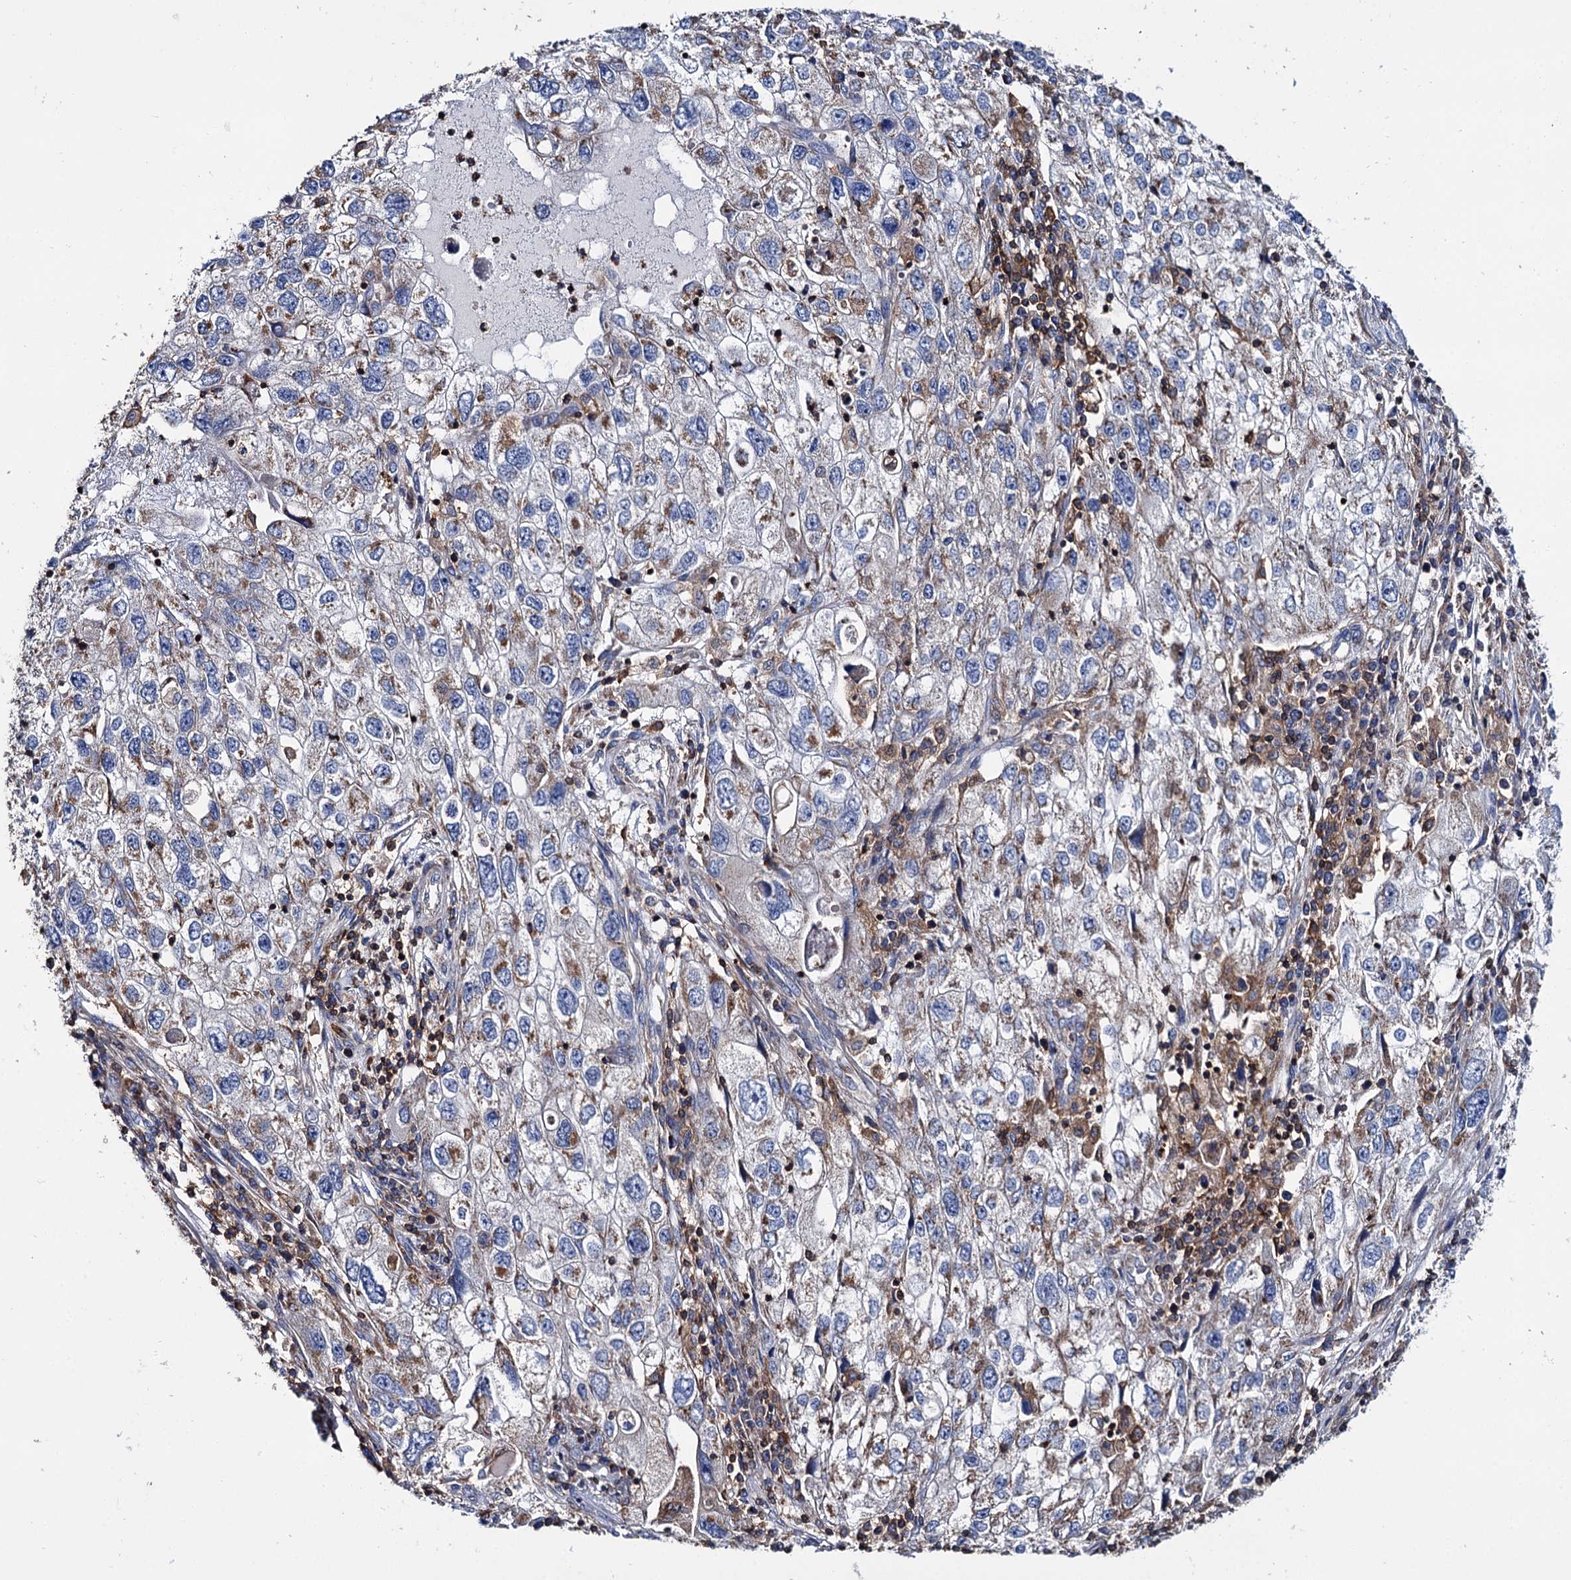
{"staining": {"intensity": "moderate", "quantity": "25%-75%", "location": "cytoplasmic/membranous"}, "tissue": "endometrial cancer", "cell_type": "Tumor cells", "image_type": "cancer", "snomed": [{"axis": "morphology", "description": "Adenocarcinoma, NOS"}, {"axis": "topography", "description": "Endometrium"}], "caption": "Moderate cytoplasmic/membranous positivity for a protein is appreciated in about 25%-75% of tumor cells of endometrial adenocarcinoma using immunohistochemistry.", "gene": "UBASH3B", "patient": {"sex": "female", "age": 49}}